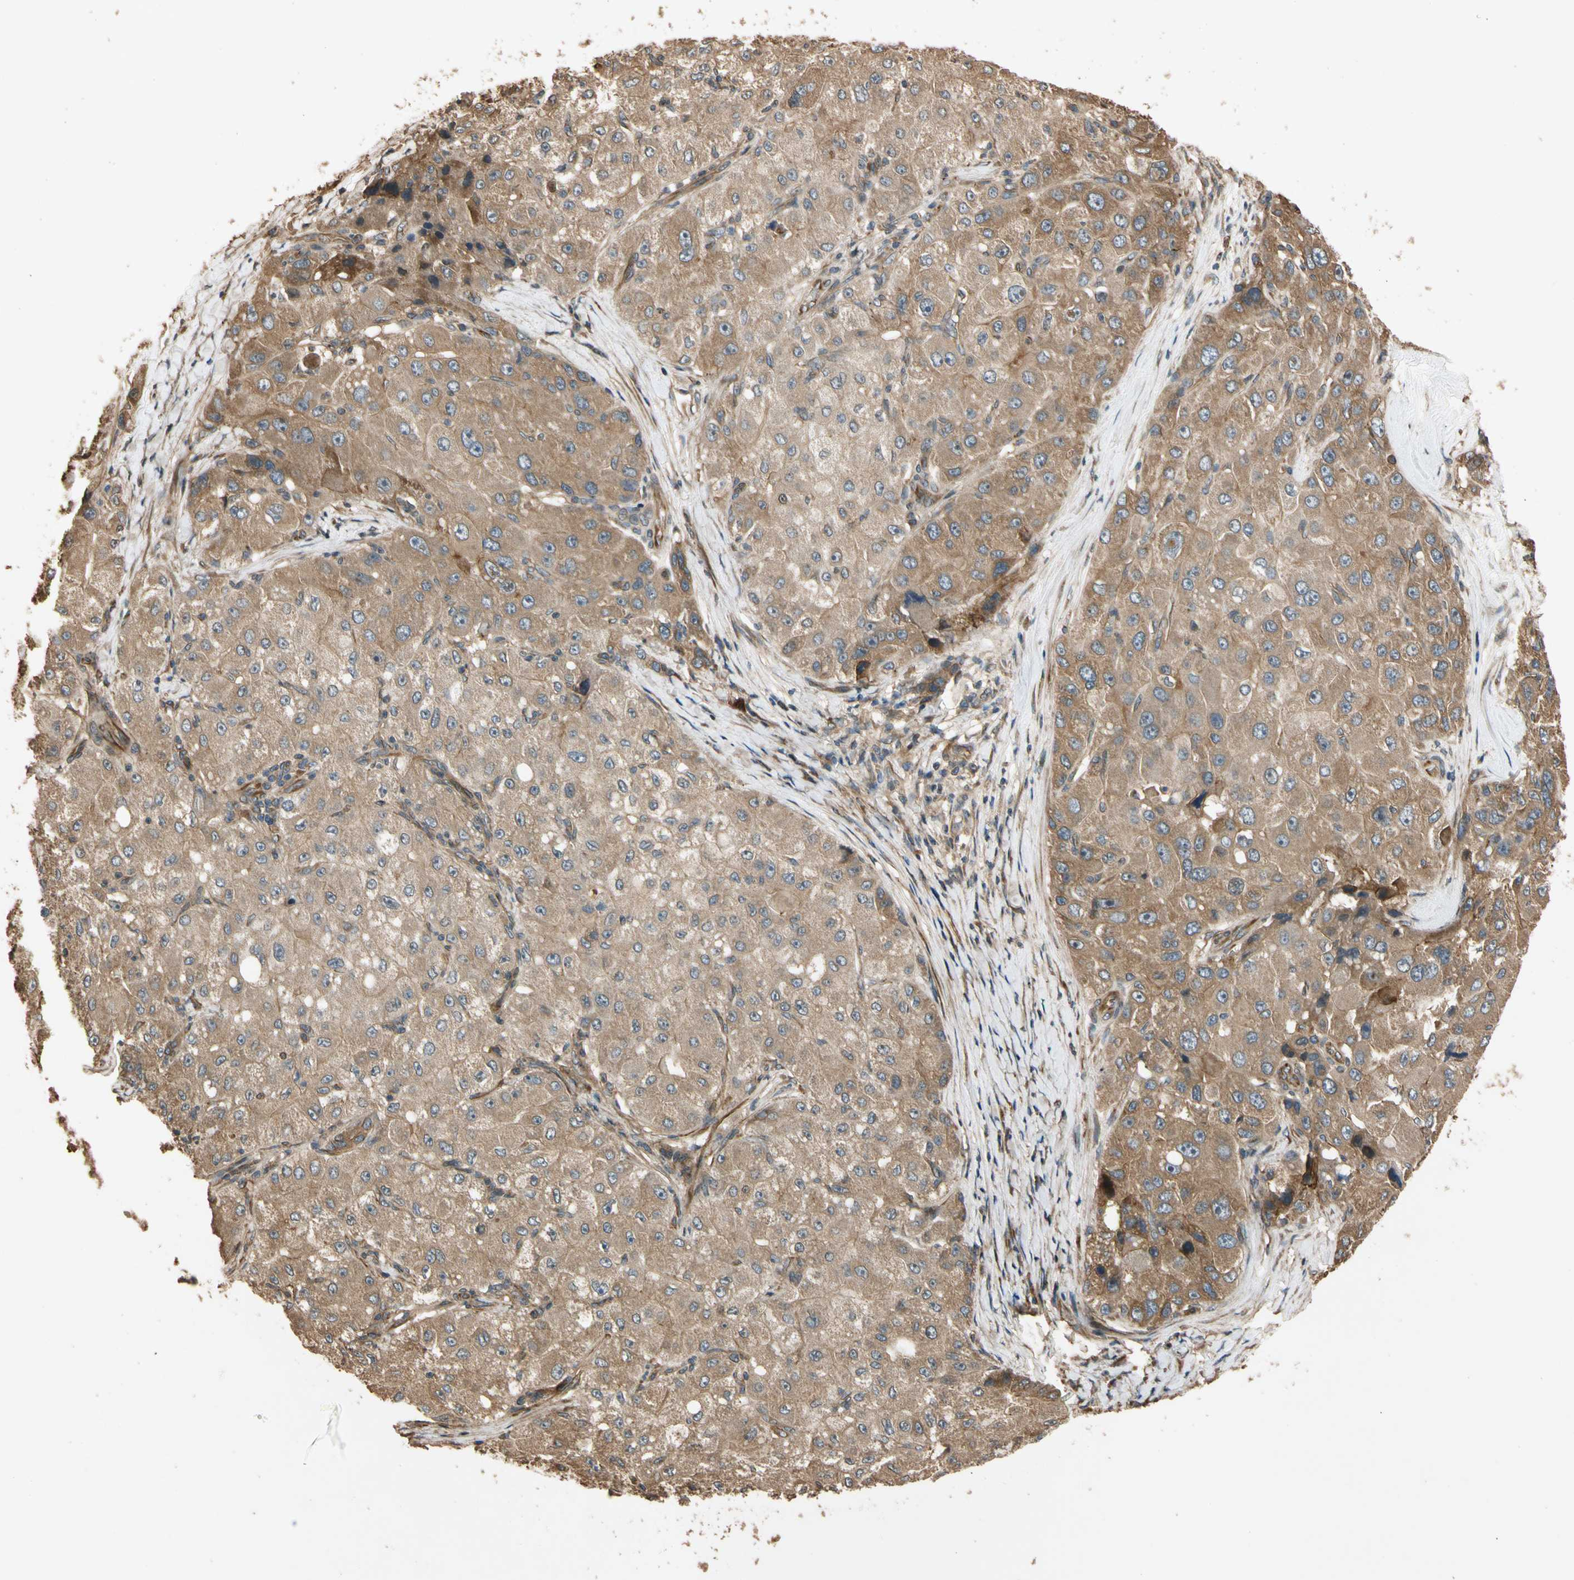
{"staining": {"intensity": "moderate", "quantity": ">75%", "location": "cytoplasmic/membranous"}, "tissue": "liver cancer", "cell_type": "Tumor cells", "image_type": "cancer", "snomed": [{"axis": "morphology", "description": "Carcinoma, Hepatocellular, NOS"}, {"axis": "topography", "description": "Liver"}], "caption": "A photomicrograph of liver cancer stained for a protein displays moderate cytoplasmic/membranous brown staining in tumor cells.", "gene": "MGRN1", "patient": {"sex": "male", "age": 80}}